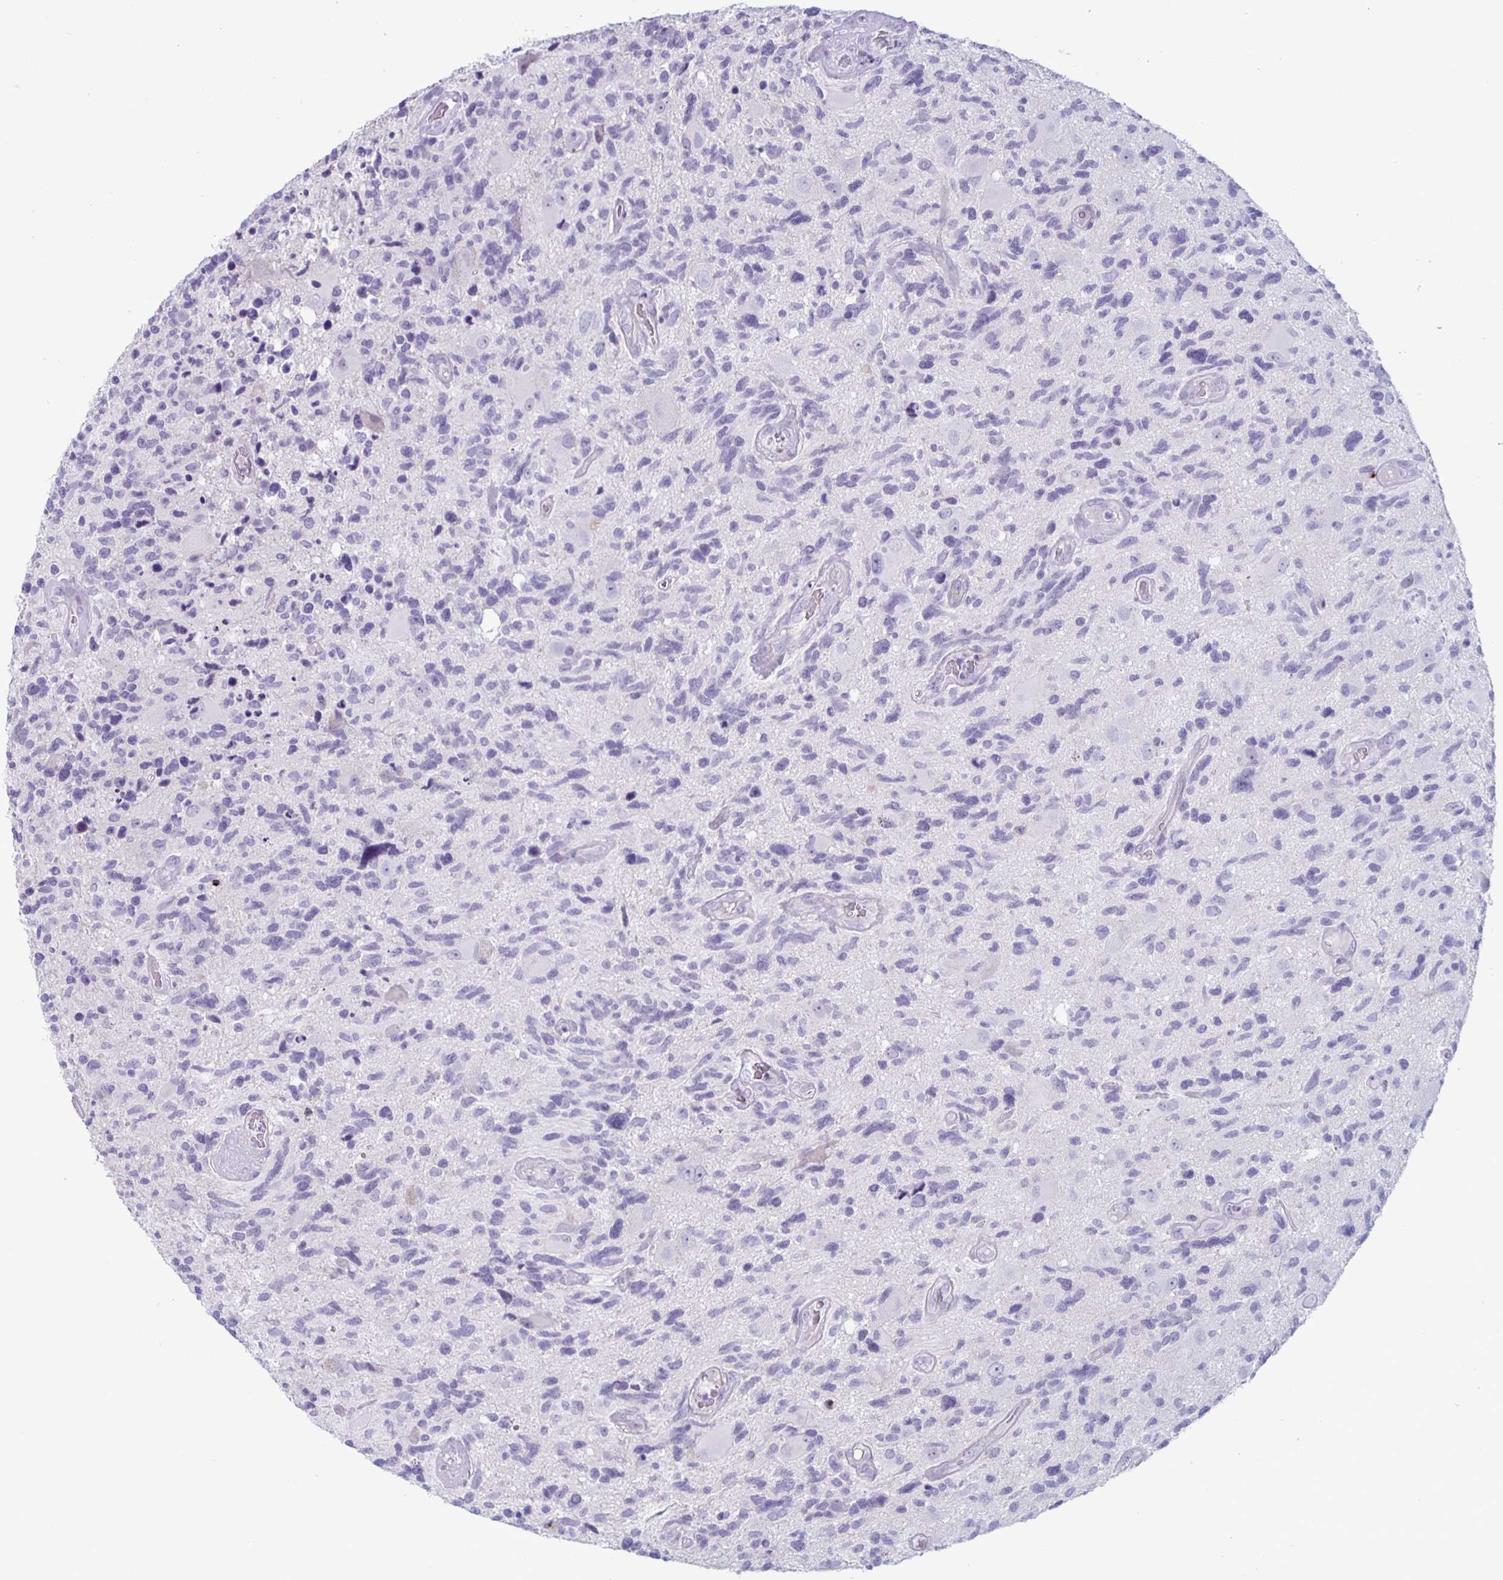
{"staining": {"intensity": "negative", "quantity": "none", "location": "none"}, "tissue": "glioma", "cell_type": "Tumor cells", "image_type": "cancer", "snomed": [{"axis": "morphology", "description": "Glioma, malignant, High grade"}, {"axis": "topography", "description": "Brain"}], "caption": "Immunohistochemistry histopathology image of neoplastic tissue: human glioma stained with DAB shows no significant protein expression in tumor cells.", "gene": "GZMK", "patient": {"sex": "male", "age": 49}}